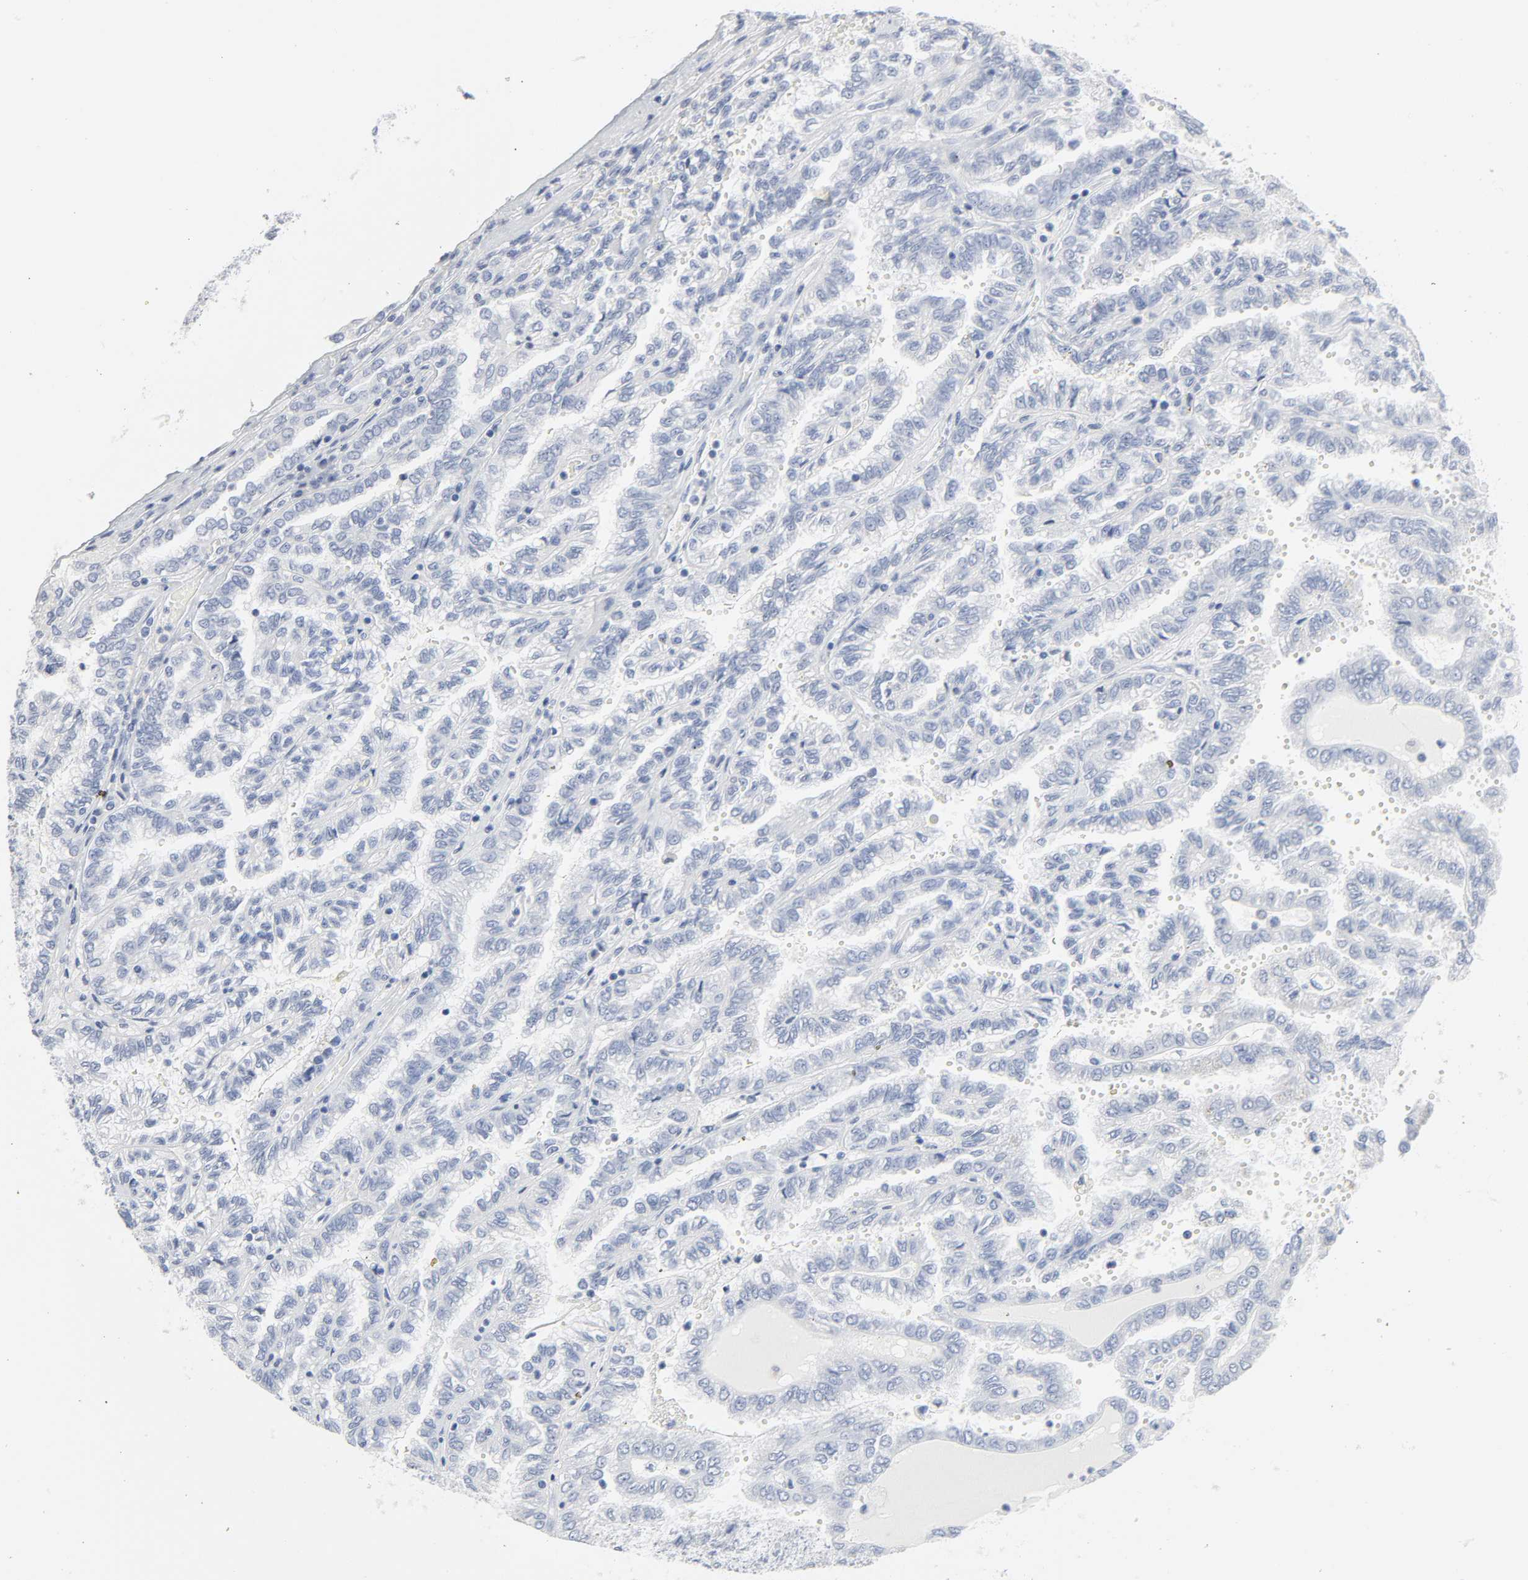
{"staining": {"intensity": "negative", "quantity": "none", "location": "none"}, "tissue": "renal cancer", "cell_type": "Tumor cells", "image_type": "cancer", "snomed": [{"axis": "morphology", "description": "Inflammation, NOS"}, {"axis": "morphology", "description": "Adenocarcinoma, NOS"}, {"axis": "topography", "description": "Kidney"}], "caption": "Immunohistochemistry (IHC) of renal cancer (adenocarcinoma) exhibits no staining in tumor cells. Nuclei are stained in blue.", "gene": "ACP3", "patient": {"sex": "male", "age": 68}}